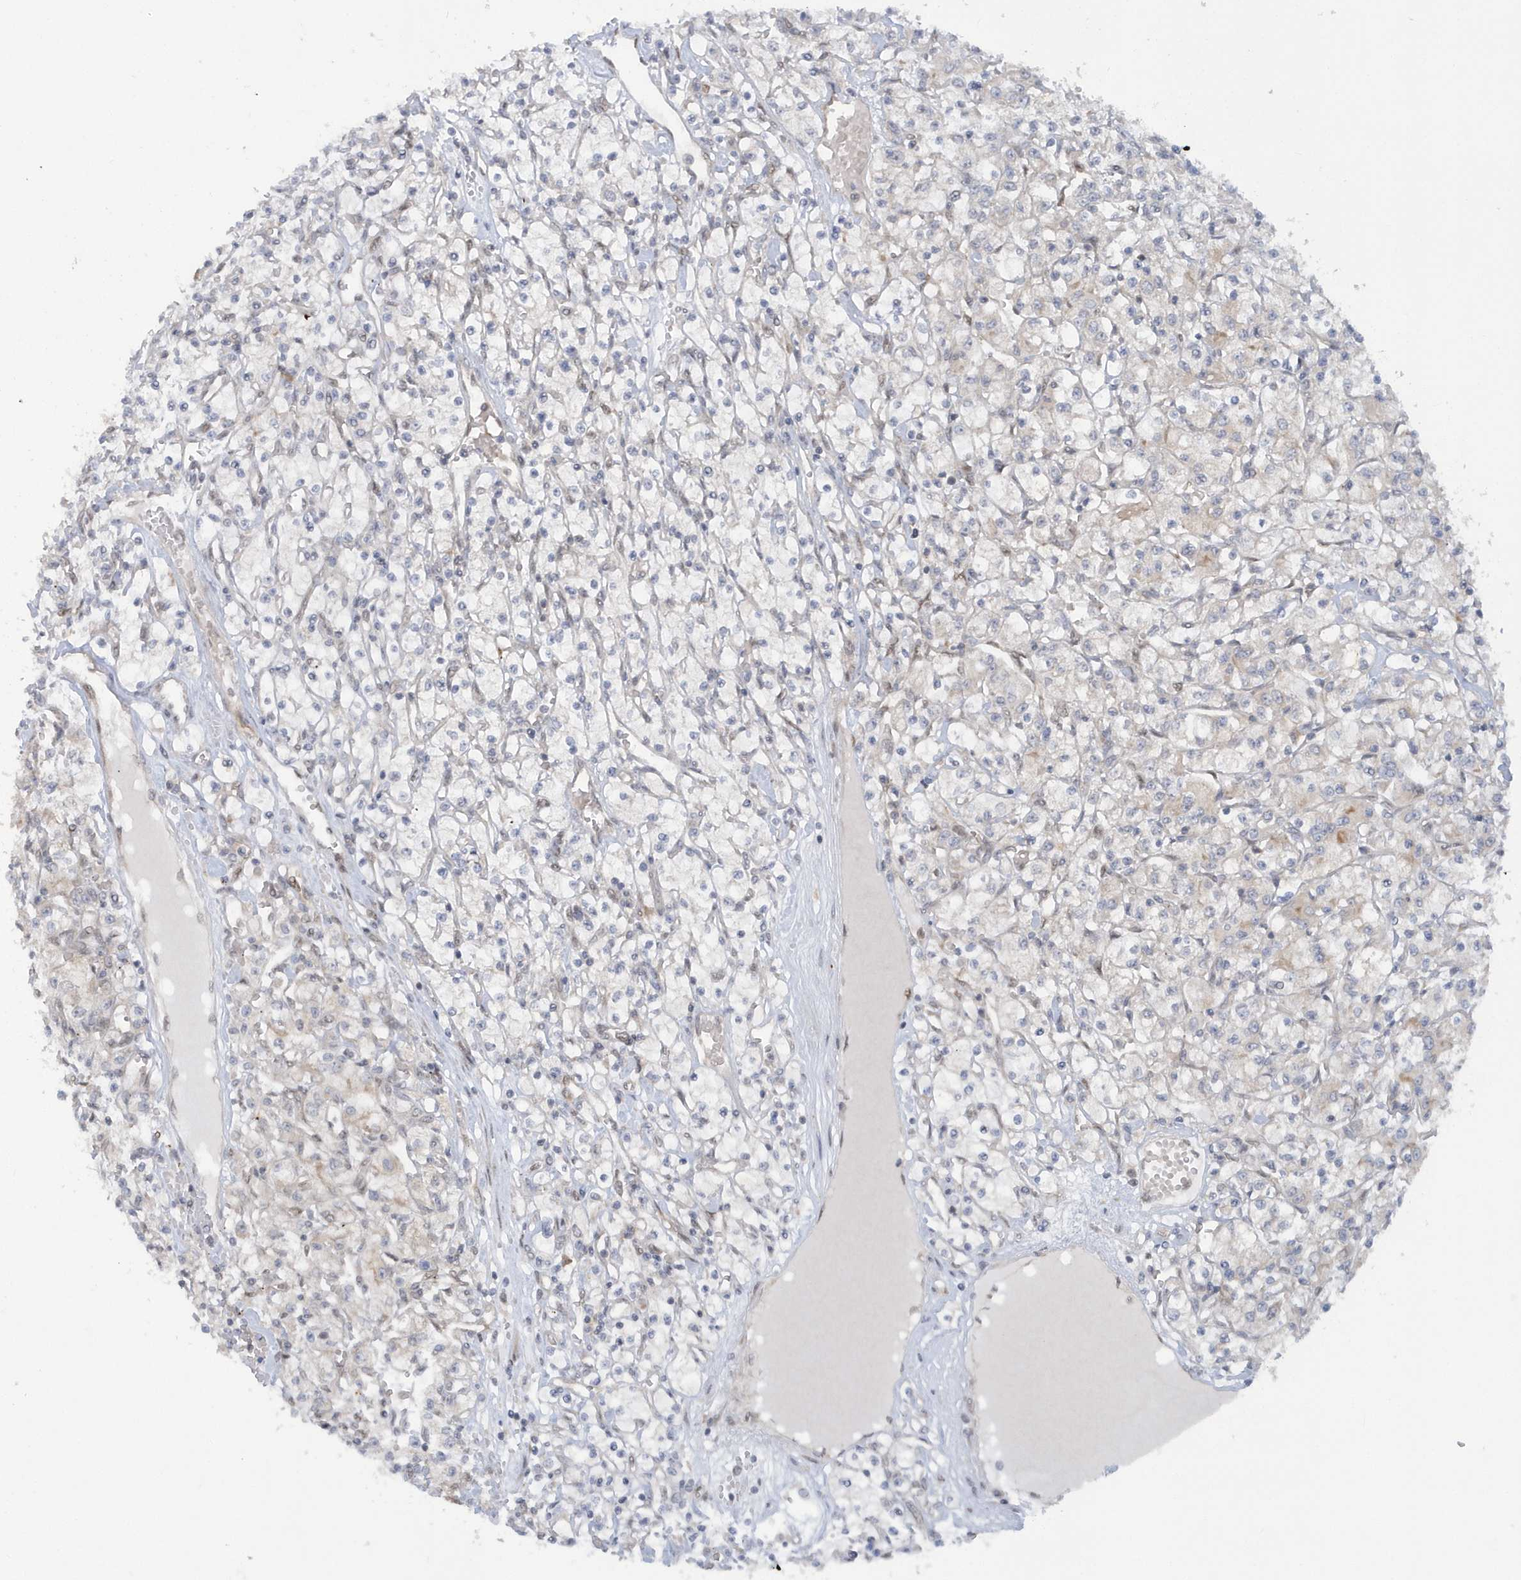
{"staining": {"intensity": "negative", "quantity": "none", "location": "none"}, "tissue": "renal cancer", "cell_type": "Tumor cells", "image_type": "cancer", "snomed": [{"axis": "morphology", "description": "Adenocarcinoma, NOS"}, {"axis": "topography", "description": "Kidney"}], "caption": "This is an immunohistochemistry (IHC) photomicrograph of human renal adenocarcinoma. There is no expression in tumor cells.", "gene": "ATG4A", "patient": {"sex": "female", "age": 59}}